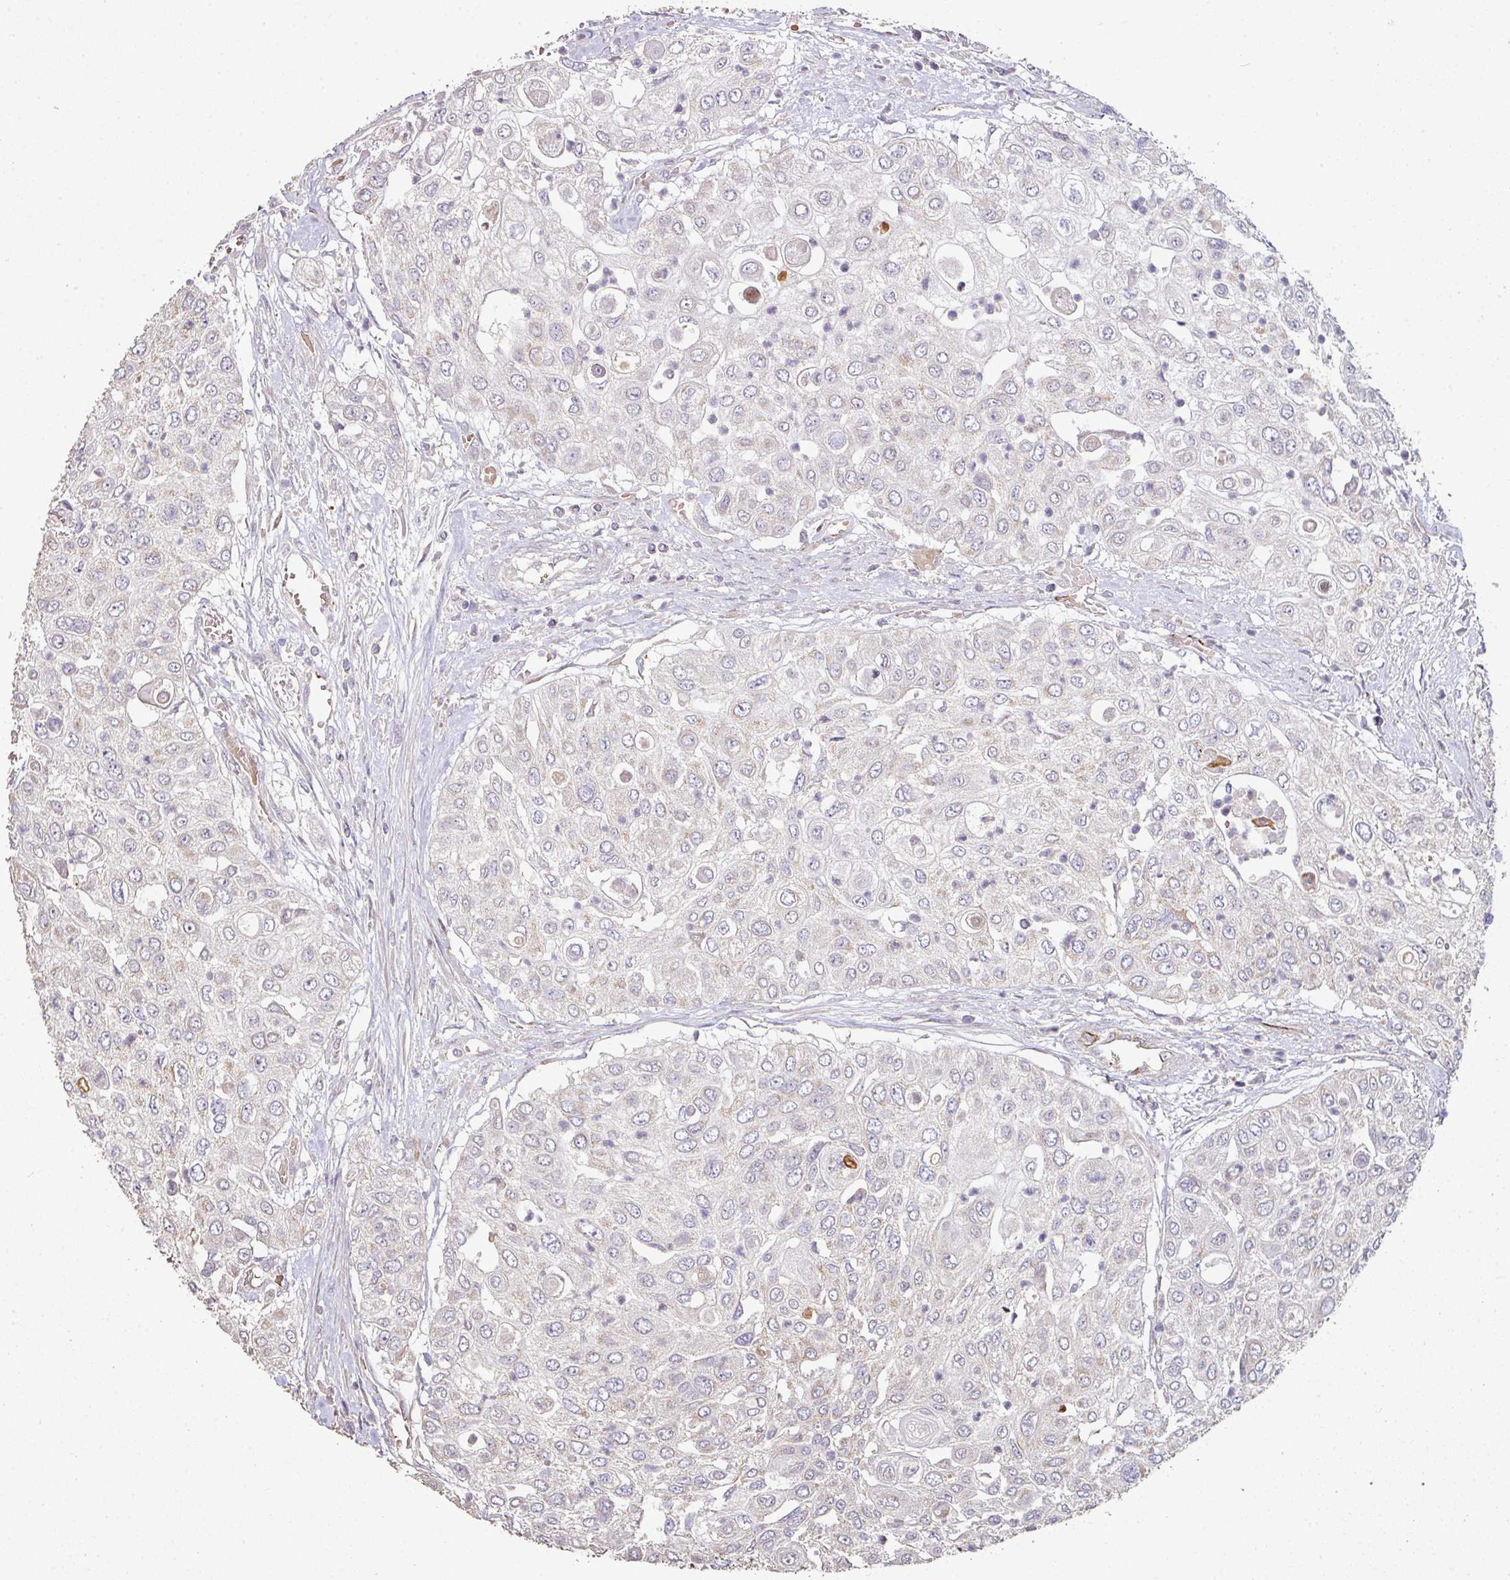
{"staining": {"intensity": "negative", "quantity": "none", "location": "none"}, "tissue": "urothelial cancer", "cell_type": "Tumor cells", "image_type": "cancer", "snomed": [{"axis": "morphology", "description": "Urothelial carcinoma, High grade"}, {"axis": "topography", "description": "Urinary bladder"}], "caption": "High magnification brightfield microscopy of urothelial cancer stained with DAB (brown) and counterstained with hematoxylin (blue): tumor cells show no significant positivity.", "gene": "RPL23A", "patient": {"sex": "female", "age": 79}}